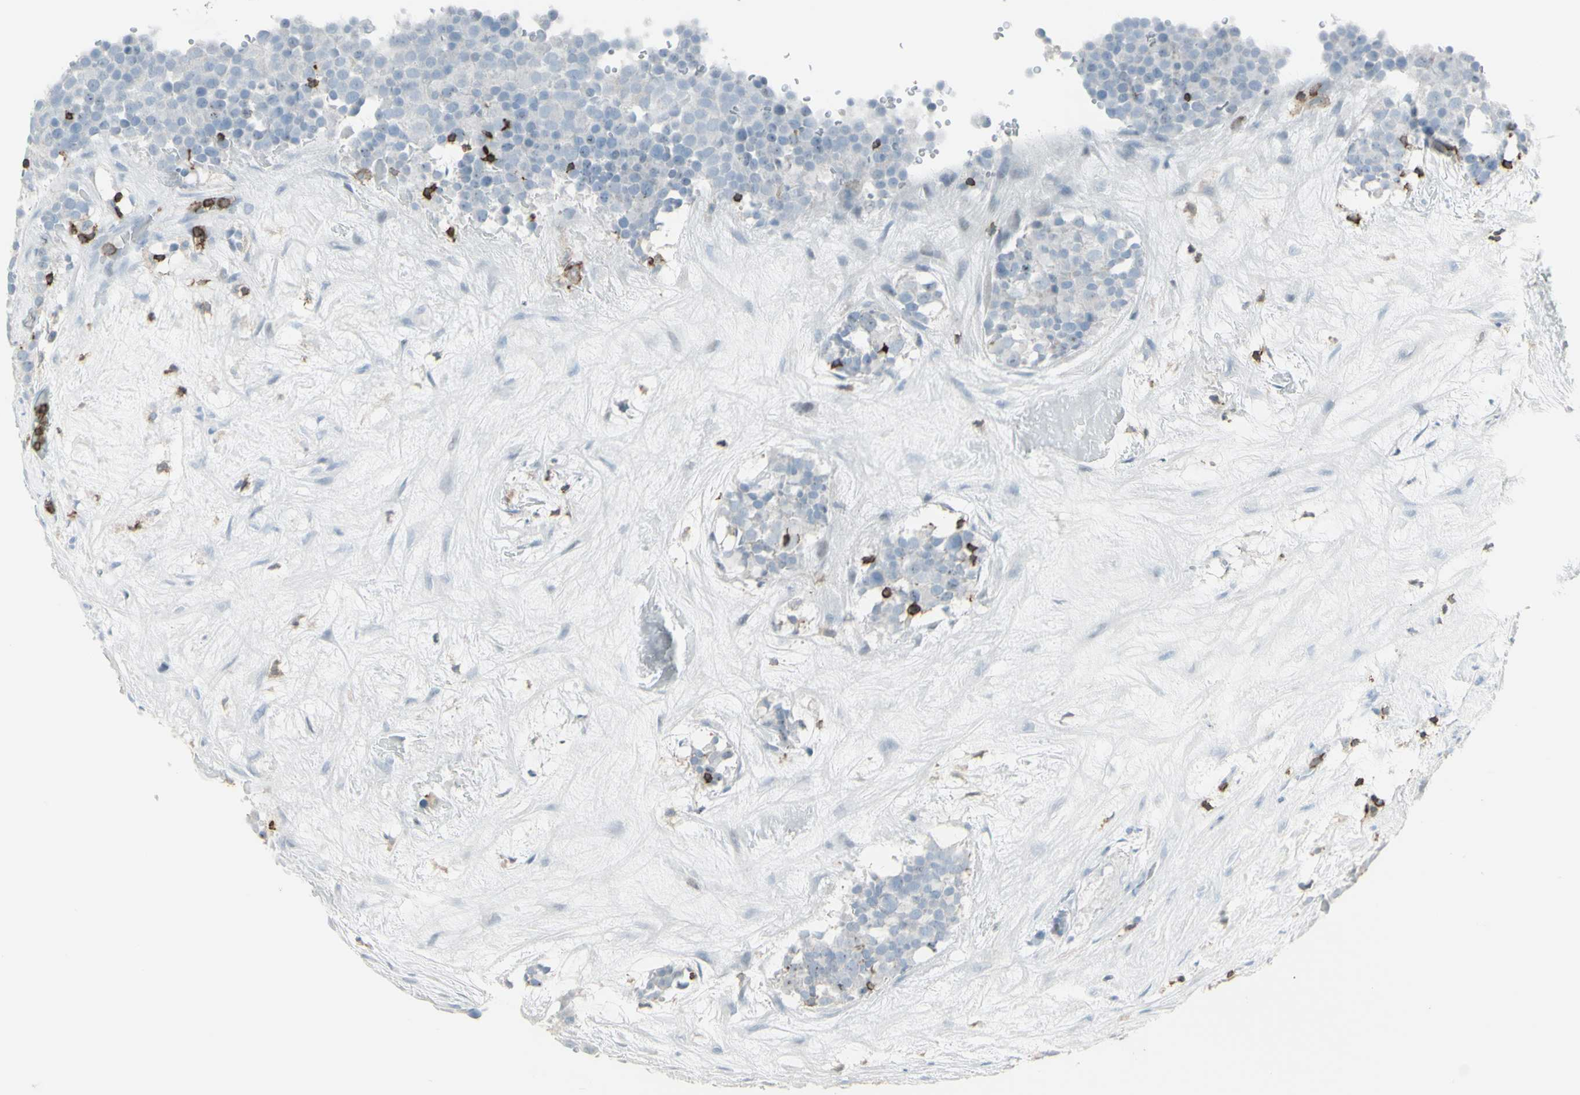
{"staining": {"intensity": "negative", "quantity": "none", "location": "none"}, "tissue": "testis cancer", "cell_type": "Tumor cells", "image_type": "cancer", "snomed": [{"axis": "morphology", "description": "Seminoma, NOS"}, {"axis": "topography", "description": "Testis"}], "caption": "Tumor cells show no significant protein staining in seminoma (testis). Brightfield microscopy of immunohistochemistry (IHC) stained with DAB (3,3'-diaminobenzidine) (brown) and hematoxylin (blue), captured at high magnification.", "gene": "NRG1", "patient": {"sex": "male", "age": 71}}